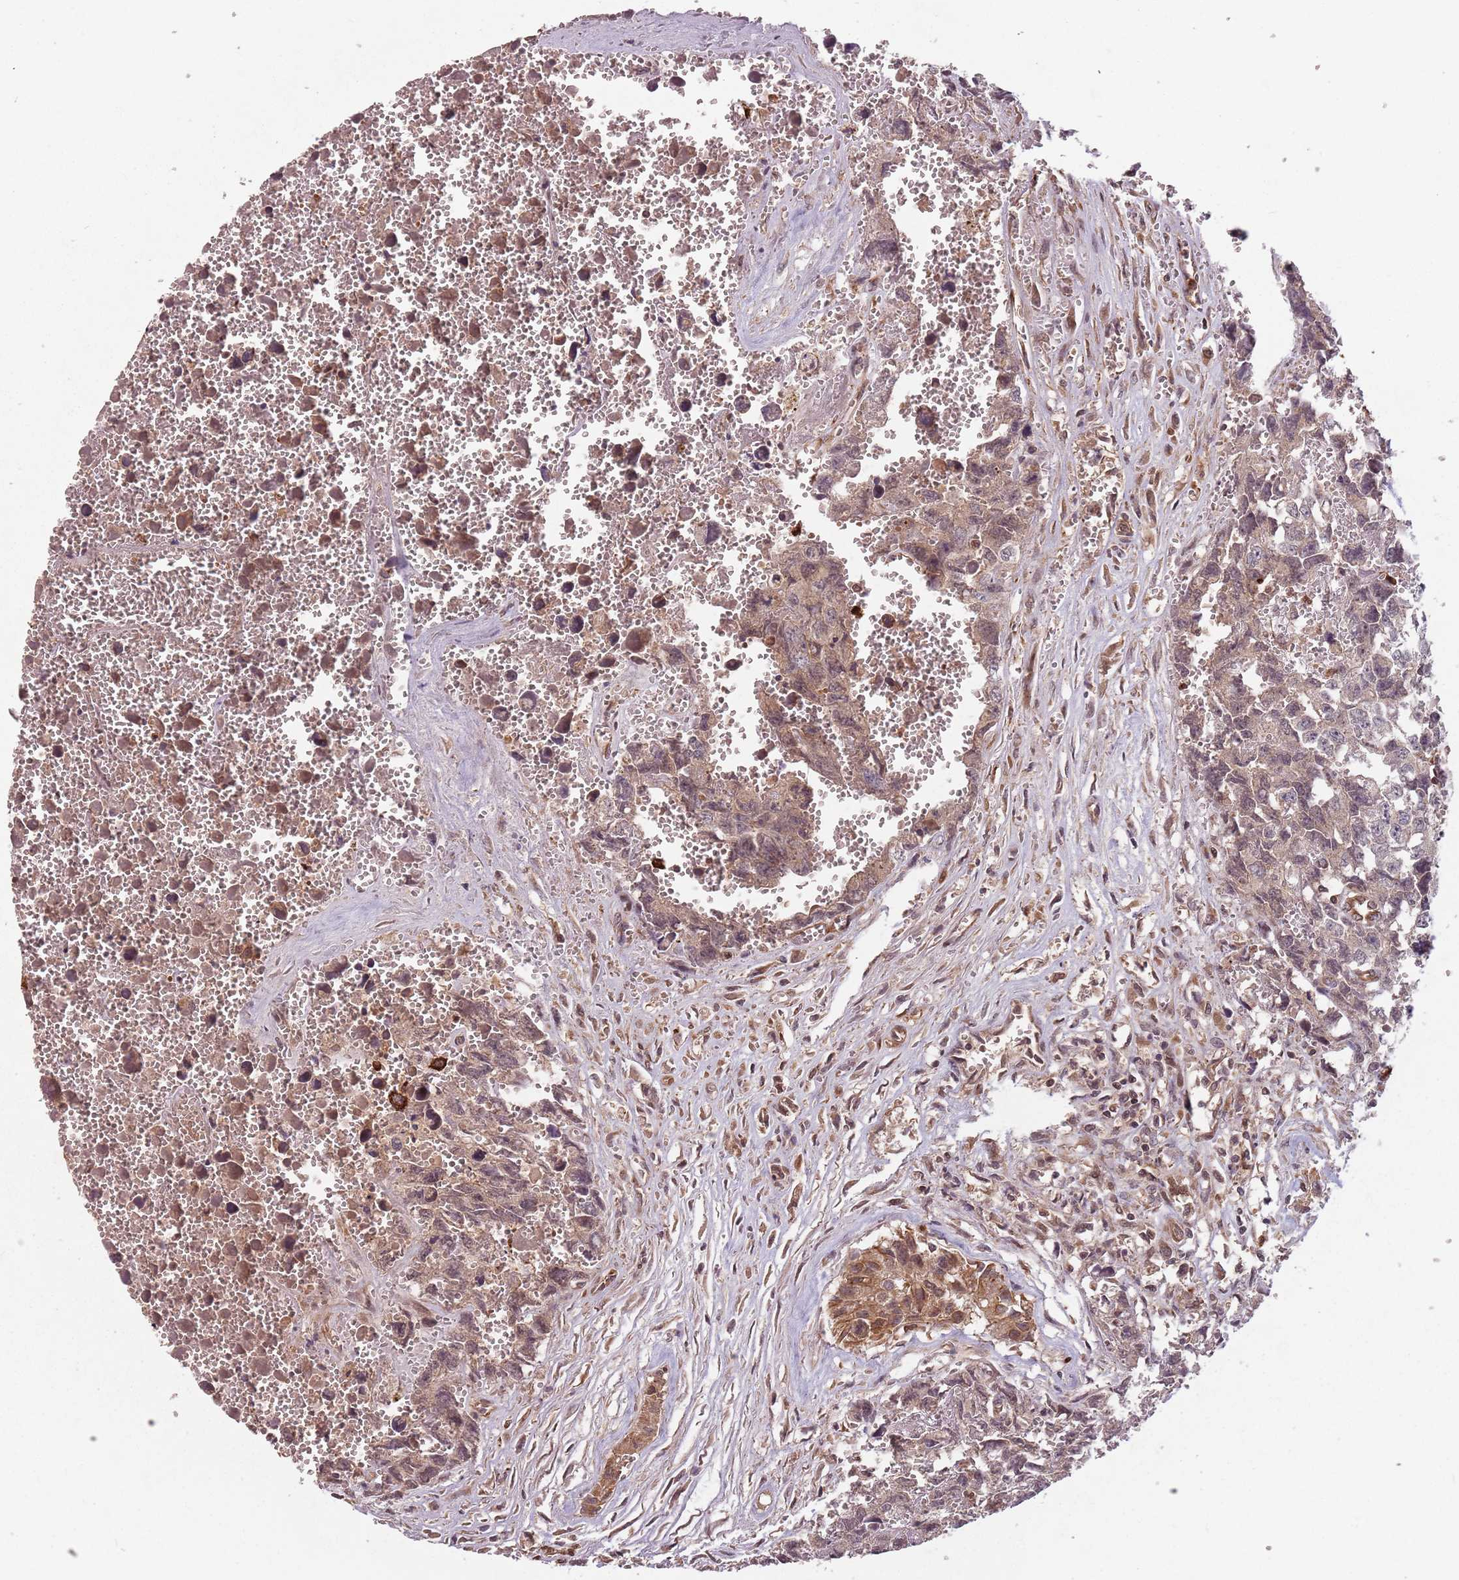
{"staining": {"intensity": "weak", "quantity": "25%-75%", "location": "cytoplasmic/membranous,nuclear"}, "tissue": "testis cancer", "cell_type": "Tumor cells", "image_type": "cancer", "snomed": [{"axis": "morphology", "description": "Carcinoma, Embryonal, NOS"}, {"axis": "topography", "description": "Testis"}], "caption": "Immunohistochemical staining of testis embryonal carcinoma demonstrates low levels of weak cytoplasmic/membranous and nuclear positivity in approximately 25%-75% of tumor cells. The protein of interest is shown in brown color, while the nuclei are stained blue.", "gene": "GPR180", "patient": {"sex": "male", "age": 31}}